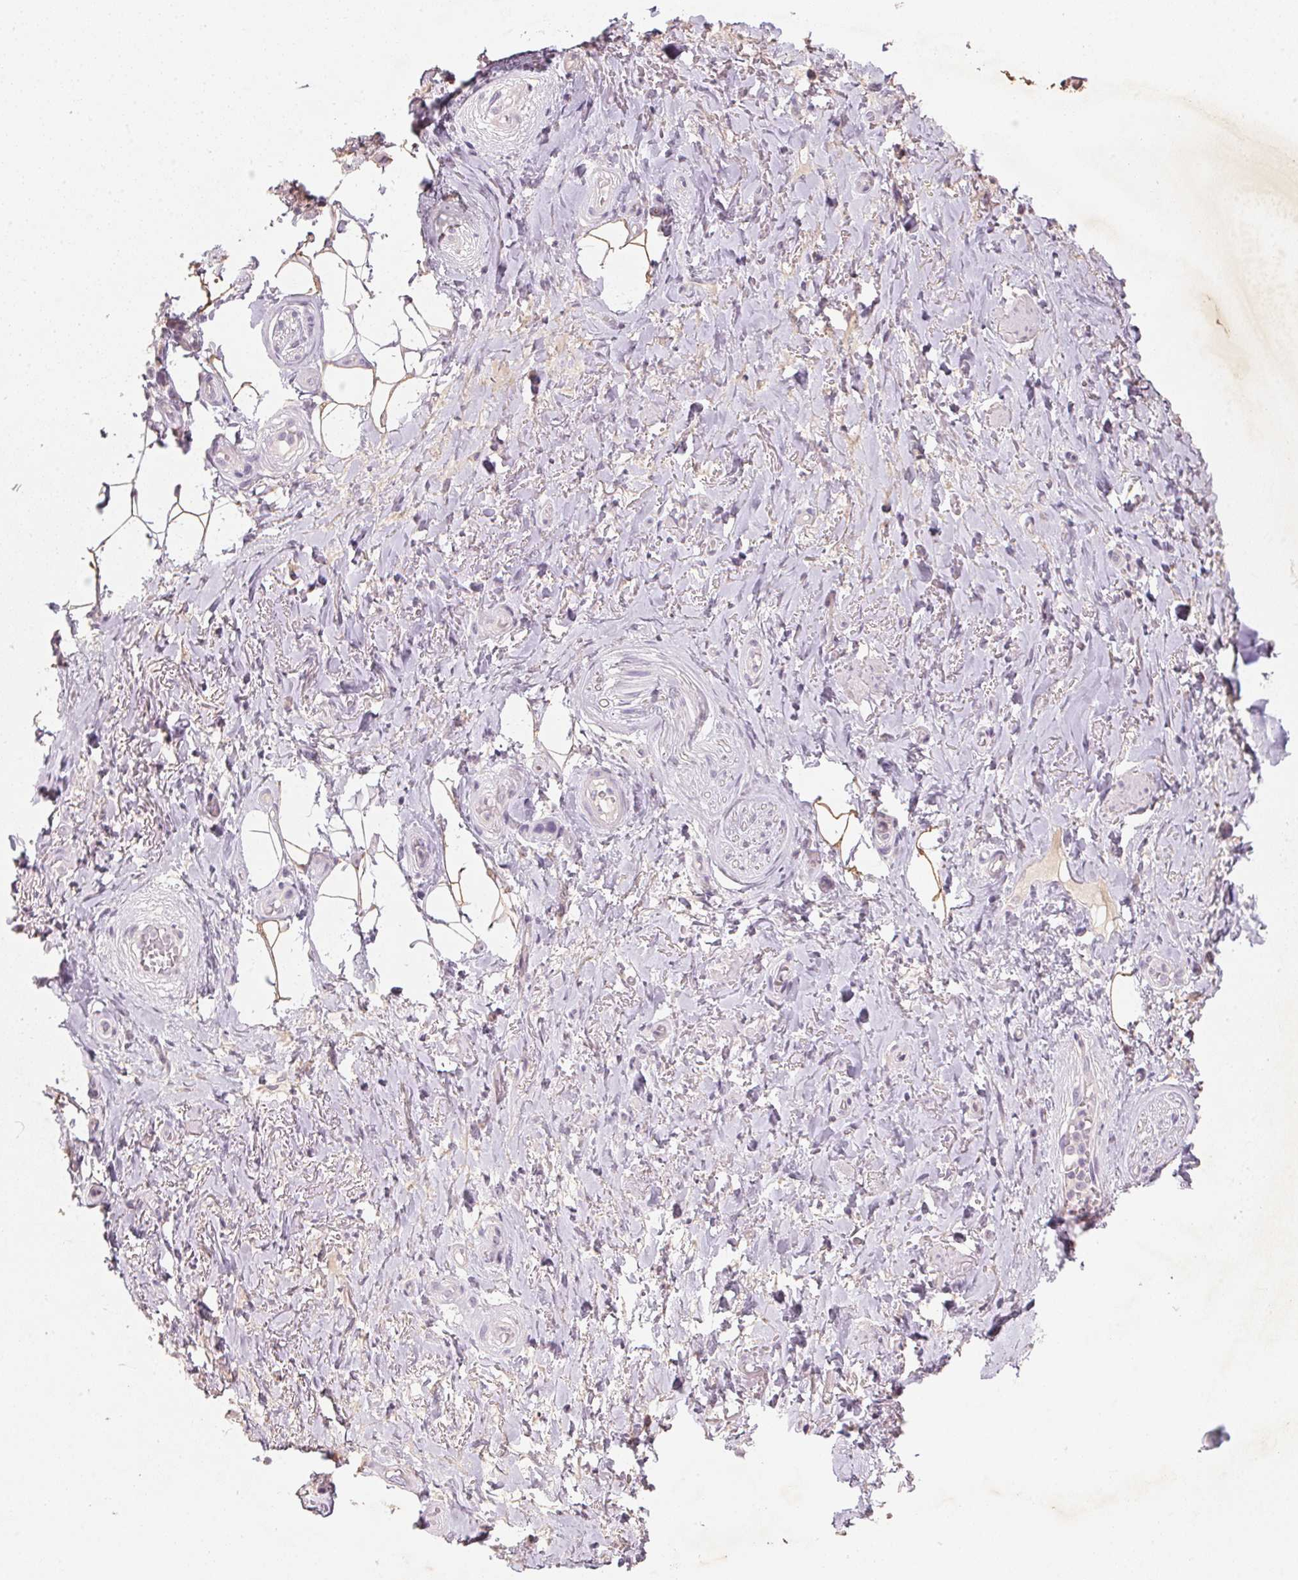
{"staining": {"intensity": "weak", "quantity": ">75%", "location": "cytoplasmic/membranous"}, "tissue": "adipose tissue", "cell_type": "Adipocytes", "image_type": "normal", "snomed": [{"axis": "morphology", "description": "Normal tissue, NOS"}, {"axis": "topography", "description": "Anal"}, {"axis": "topography", "description": "Peripheral nerve tissue"}], "caption": "The photomicrograph demonstrates immunohistochemical staining of unremarkable adipose tissue. There is weak cytoplasmic/membranous expression is identified in approximately >75% of adipocytes.", "gene": "CXCL5", "patient": {"sex": "male", "age": 53}}